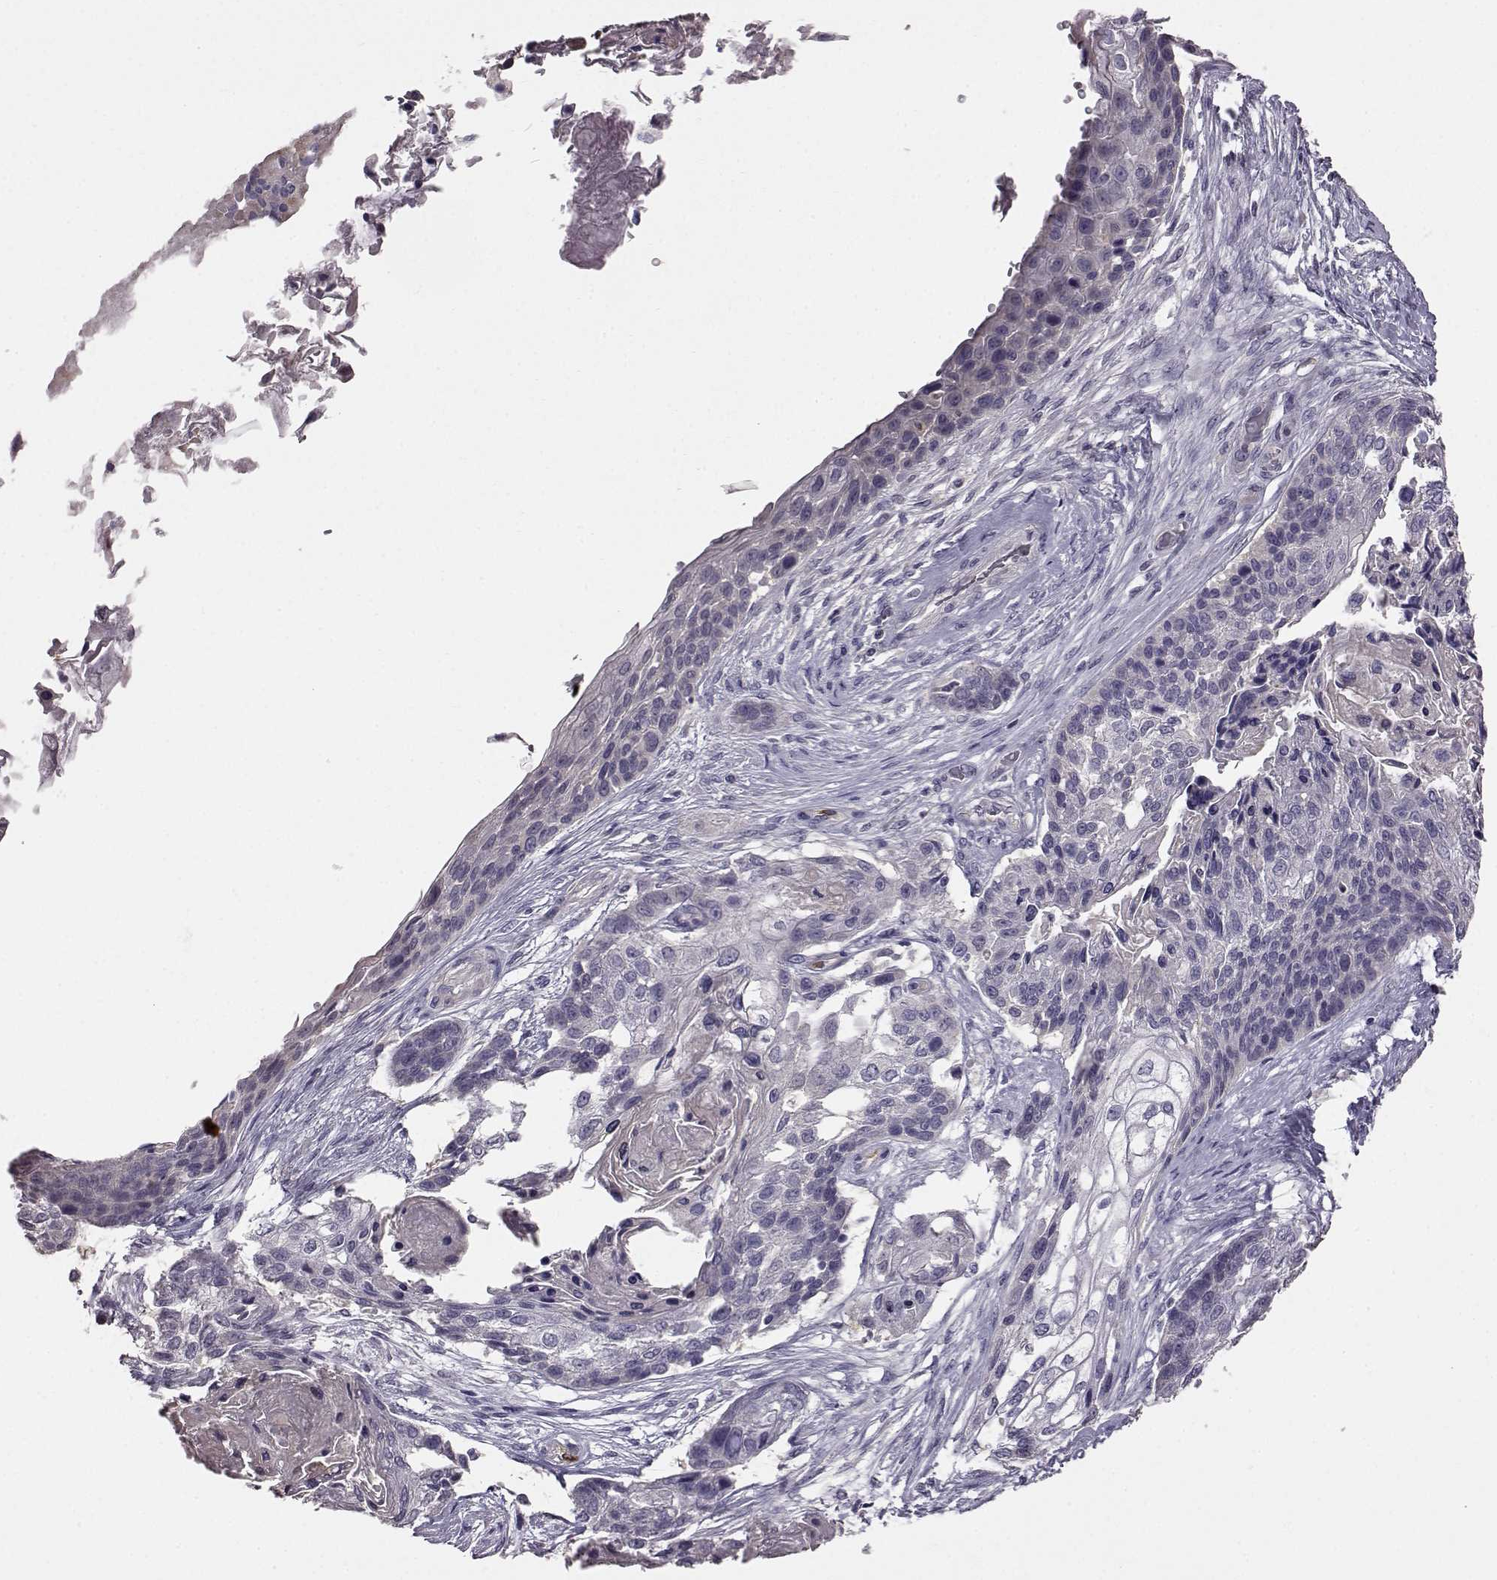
{"staining": {"intensity": "negative", "quantity": "none", "location": "none"}, "tissue": "lung cancer", "cell_type": "Tumor cells", "image_type": "cancer", "snomed": [{"axis": "morphology", "description": "Squamous cell carcinoma, NOS"}, {"axis": "topography", "description": "Lung"}], "caption": "This is a image of IHC staining of squamous cell carcinoma (lung), which shows no expression in tumor cells. (Stains: DAB IHC with hematoxylin counter stain, Microscopy: brightfield microscopy at high magnification).", "gene": "ADGRG2", "patient": {"sex": "male", "age": 69}}